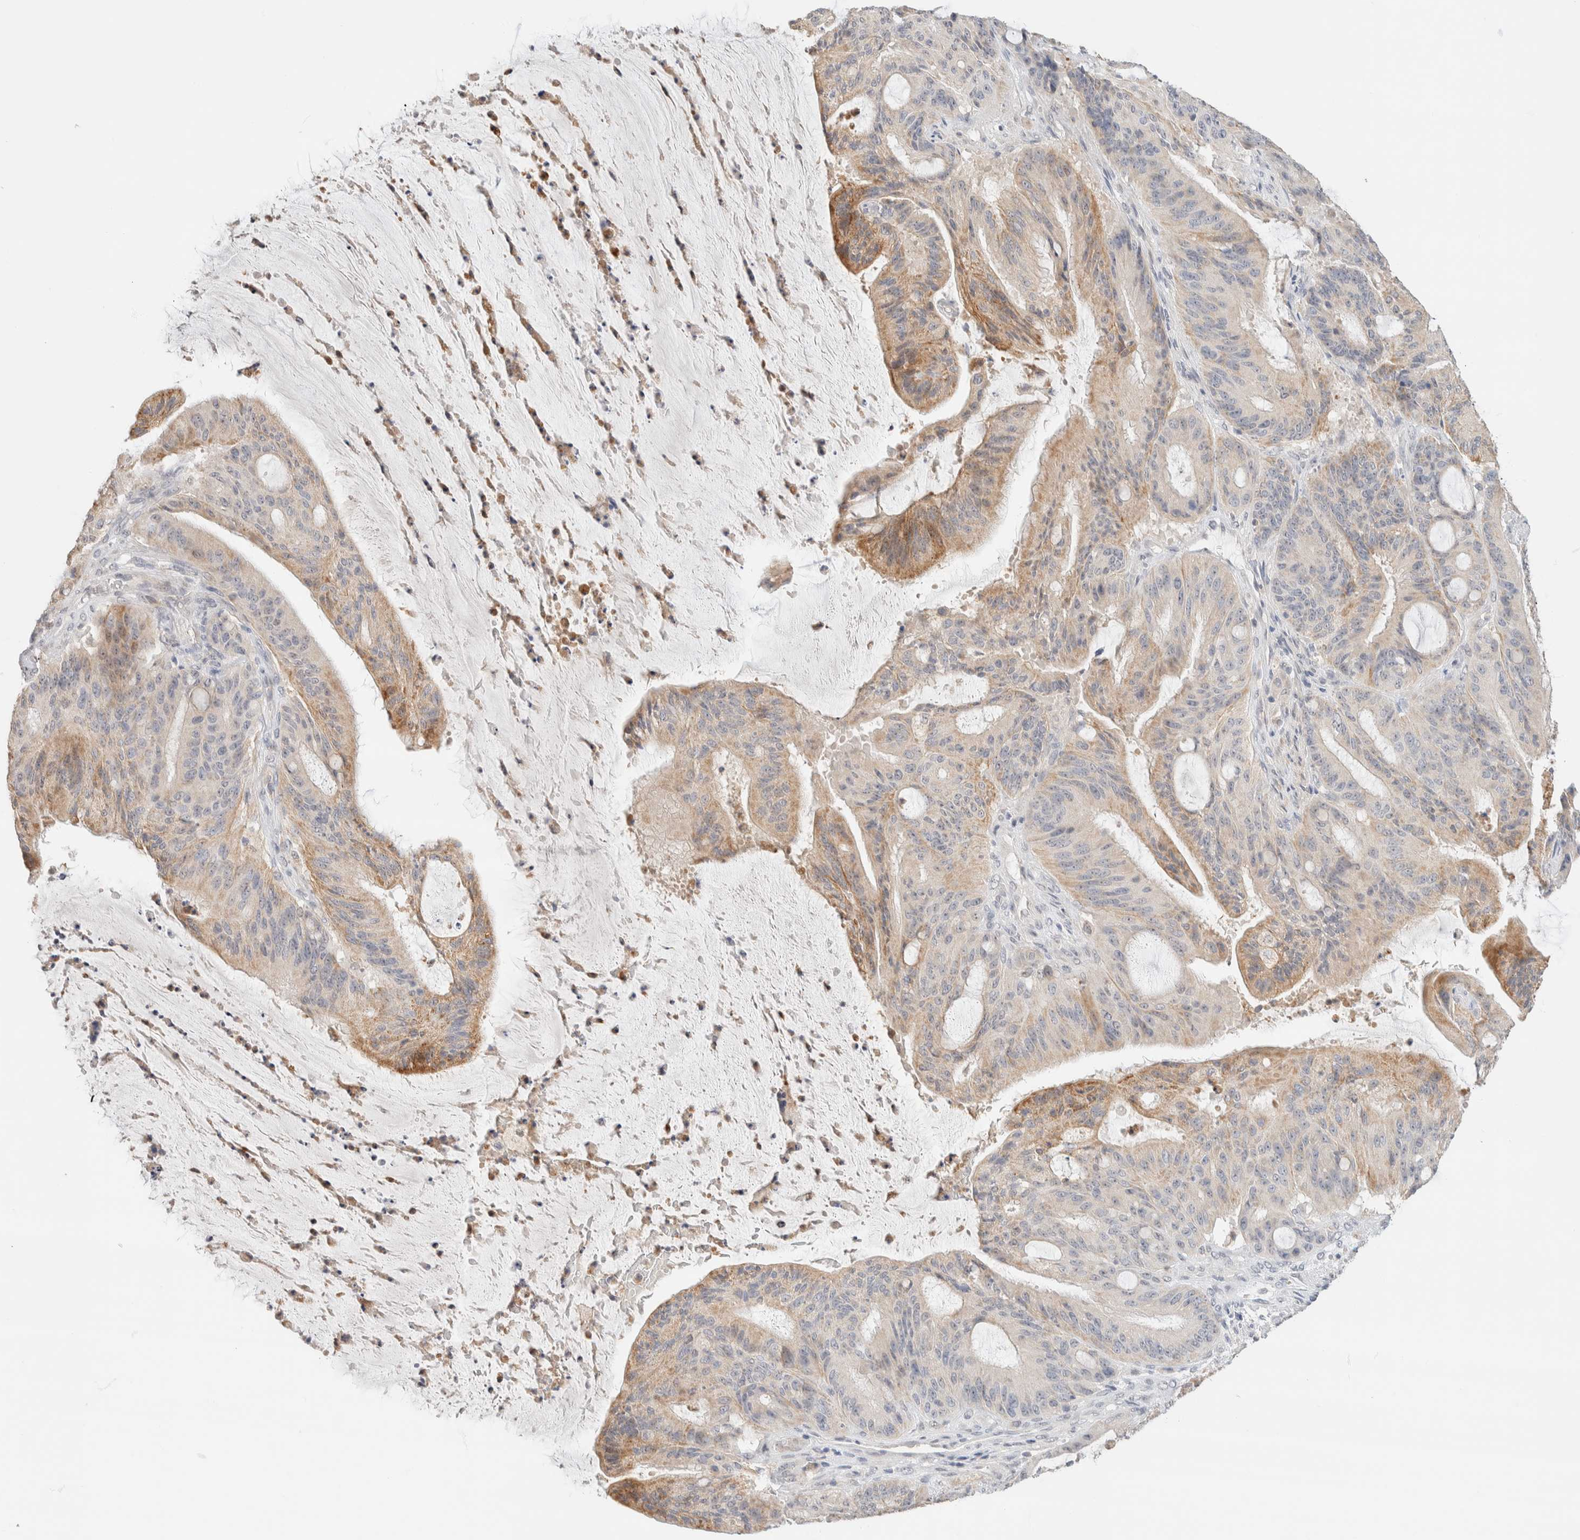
{"staining": {"intensity": "moderate", "quantity": "25%-75%", "location": "cytoplasmic/membranous"}, "tissue": "liver cancer", "cell_type": "Tumor cells", "image_type": "cancer", "snomed": [{"axis": "morphology", "description": "Normal tissue, NOS"}, {"axis": "morphology", "description": "Cholangiocarcinoma"}, {"axis": "topography", "description": "Liver"}, {"axis": "topography", "description": "Peripheral nerve tissue"}], "caption": "Protein staining of liver cancer (cholangiocarcinoma) tissue shows moderate cytoplasmic/membranous positivity in about 25%-75% of tumor cells. (Brightfield microscopy of DAB IHC at high magnification).", "gene": "HDHD3", "patient": {"sex": "female", "age": 73}}